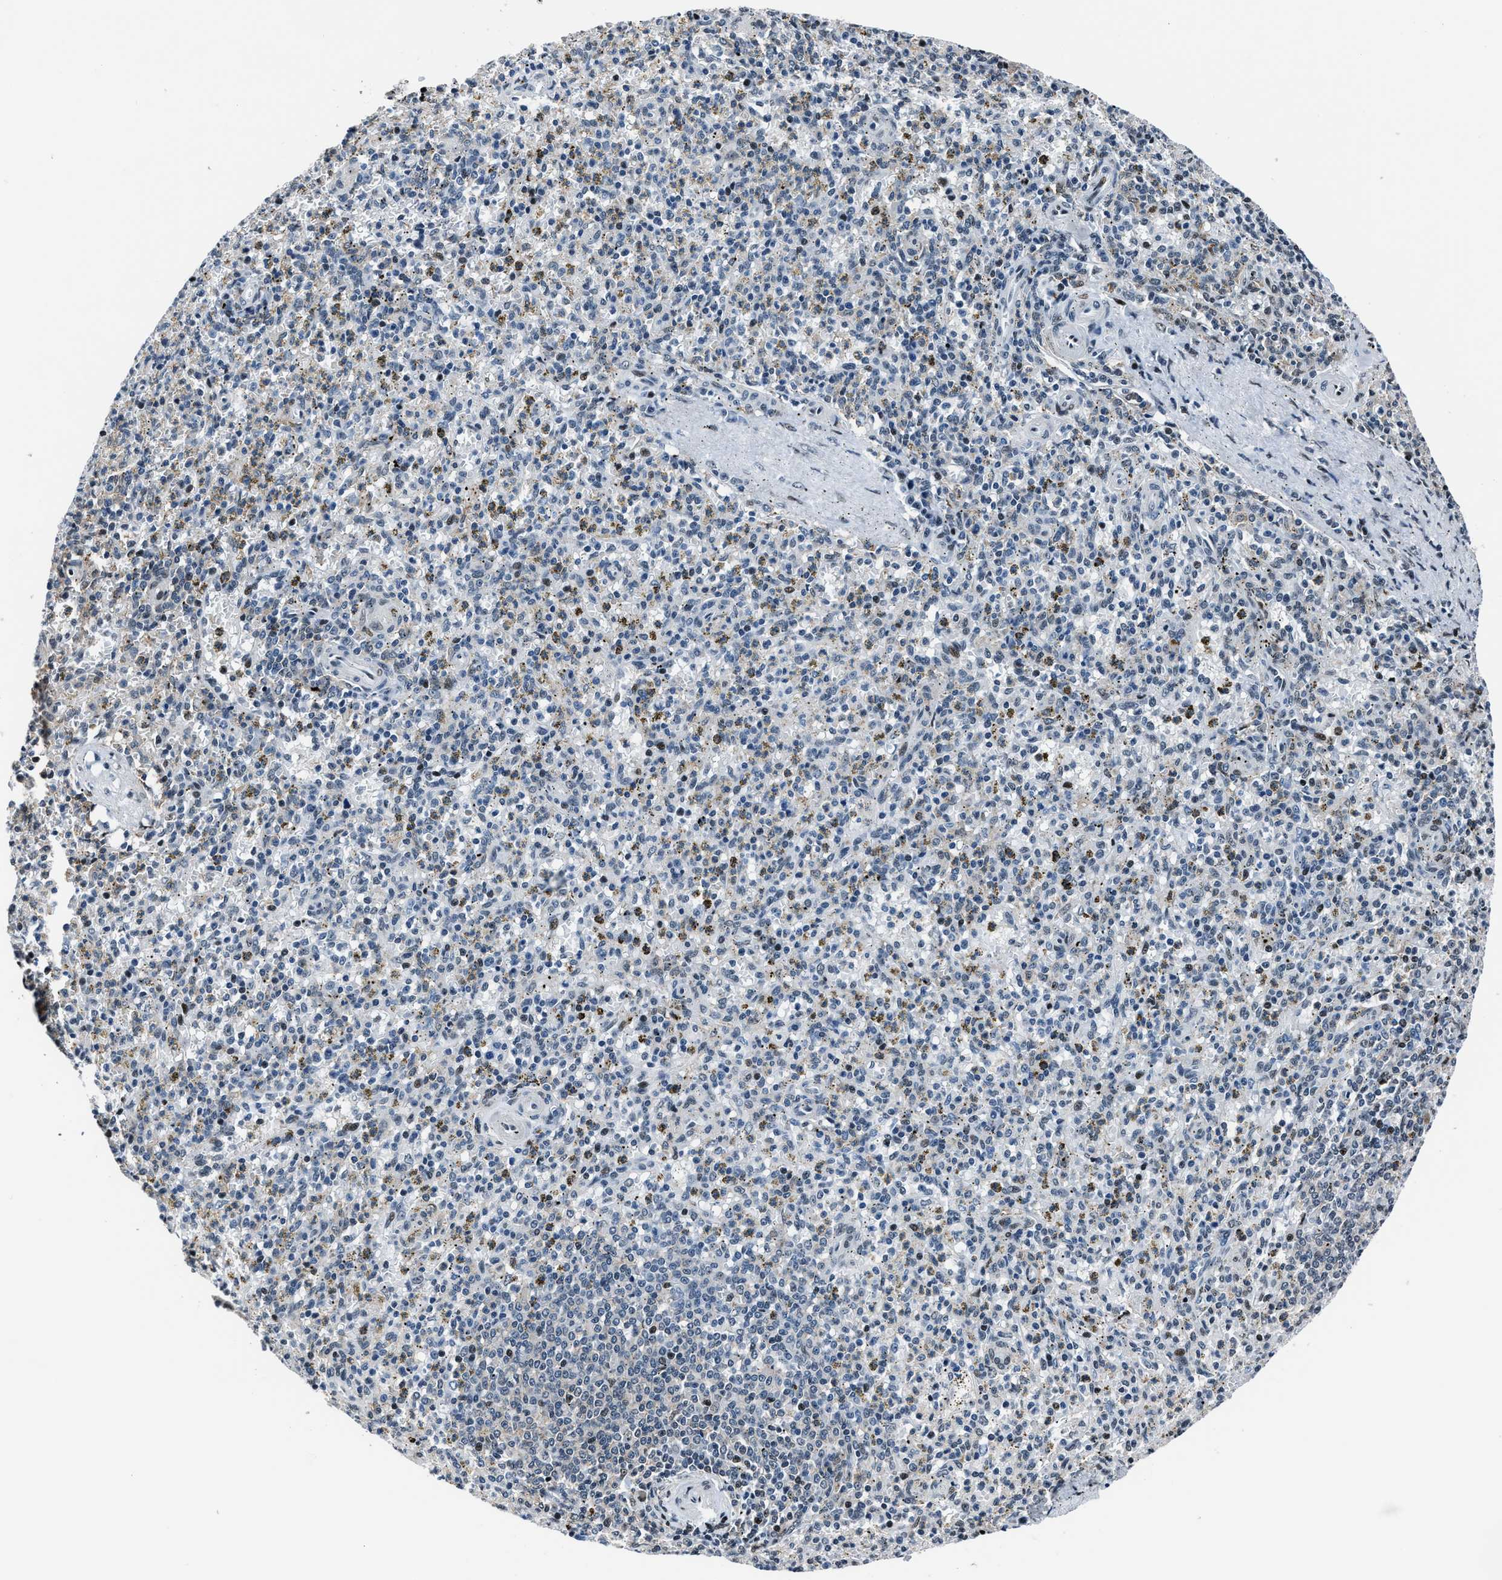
{"staining": {"intensity": "weak", "quantity": "<25%", "location": "nuclear"}, "tissue": "spleen", "cell_type": "Cells in red pulp", "image_type": "normal", "snomed": [{"axis": "morphology", "description": "Normal tissue, NOS"}, {"axis": "topography", "description": "Spleen"}], "caption": "Human spleen stained for a protein using immunohistochemistry demonstrates no expression in cells in red pulp.", "gene": "PPIE", "patient": {"sex": "male", "age": 72}}